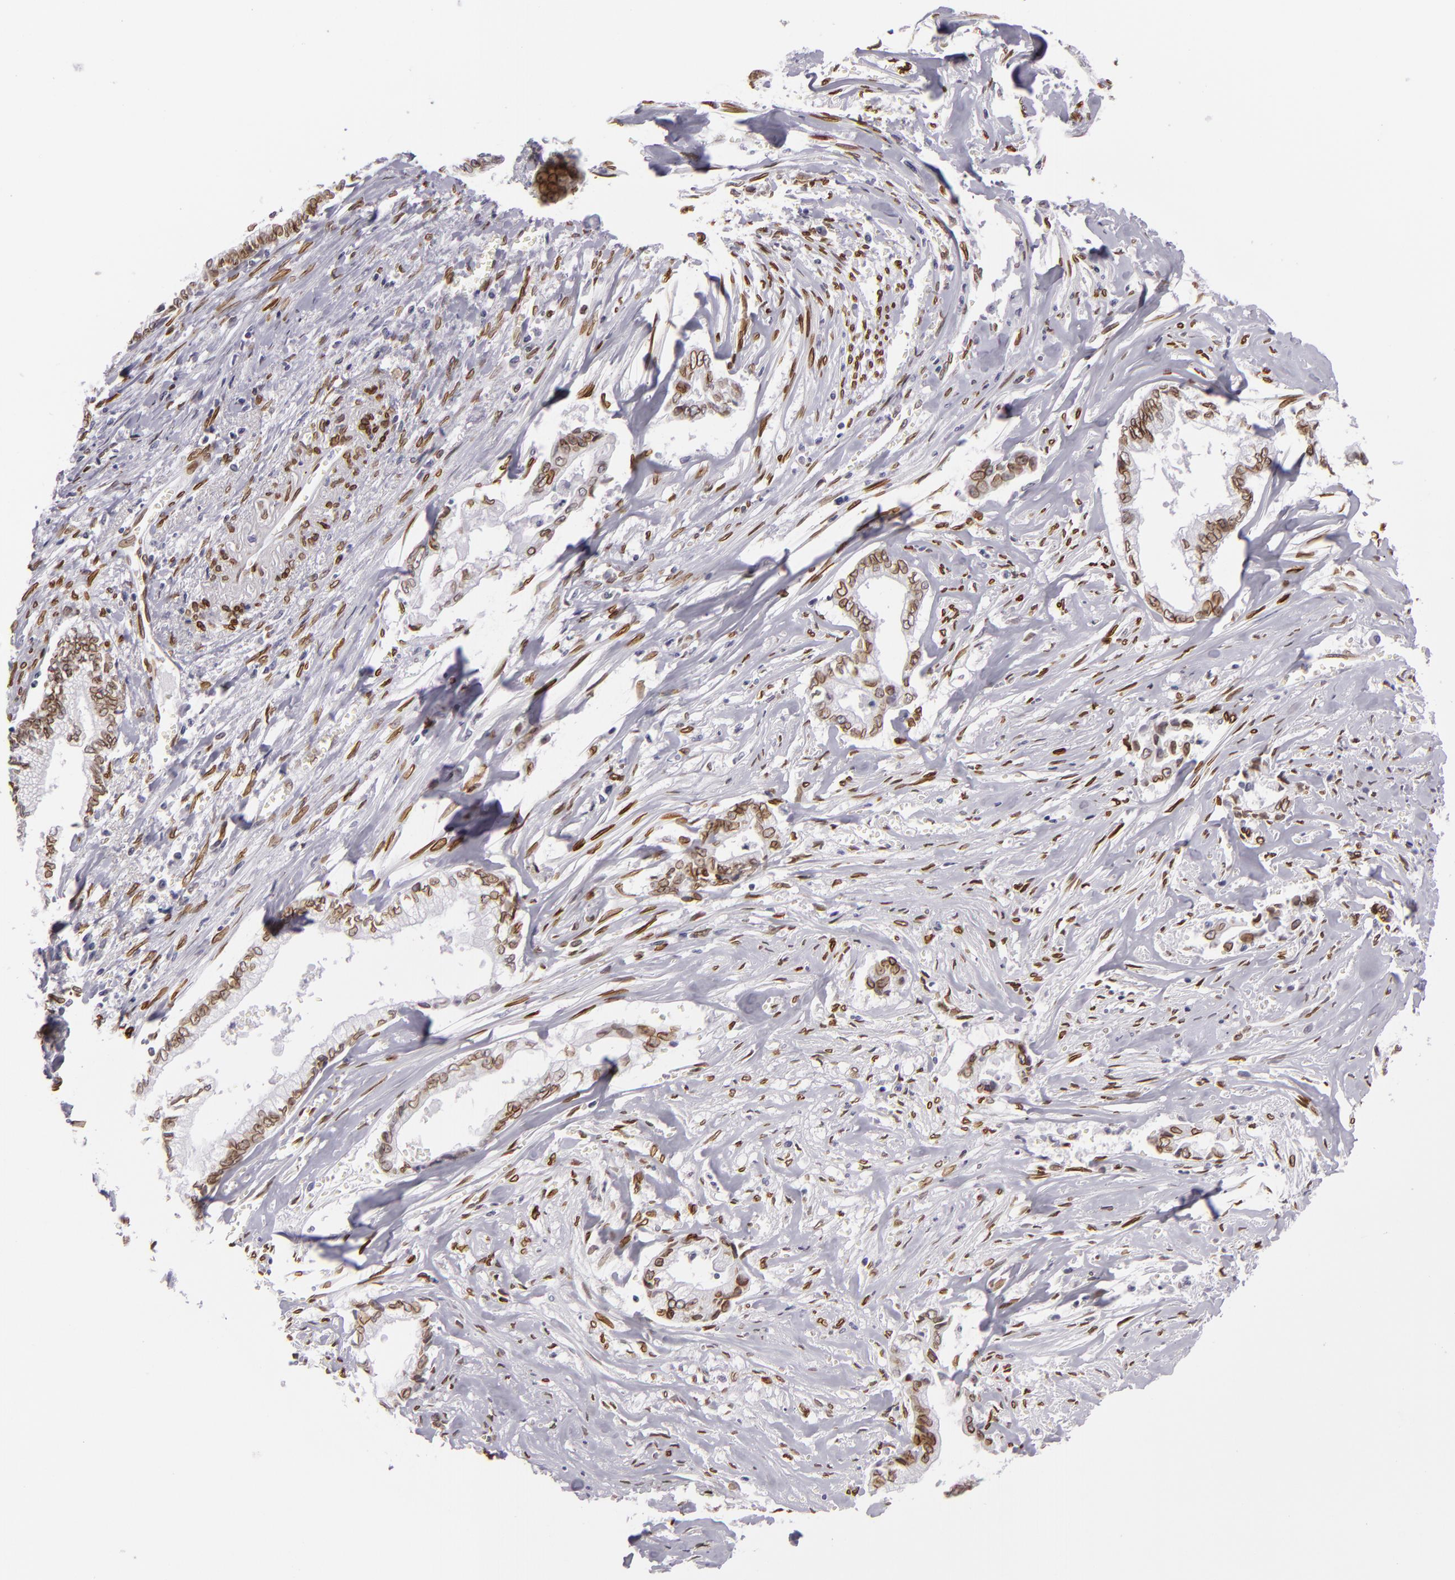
{"staining": {"intensity": "strong", "quantity": ">75%", "location": "nuclear"}, "tissue": "liver cancer", "cell_type": "Tumor cells", "image_type": "cancer", "snomed": [{"axis": "morphology", "description": "Cholangiocarcinoma"}, {"axis": "topography", "description": "Liver"}], "caption": "DAB (3,3'-diaminobenzidine) immunohistochemical staining of human liver cancer demonstrates strong nuclear protein expression in about >75% of tumor cells. The protein is shown in brown color, while the nuclei are stained blue.", "gene": "EMD", "patient": {"sex": "male", "age": 57}}